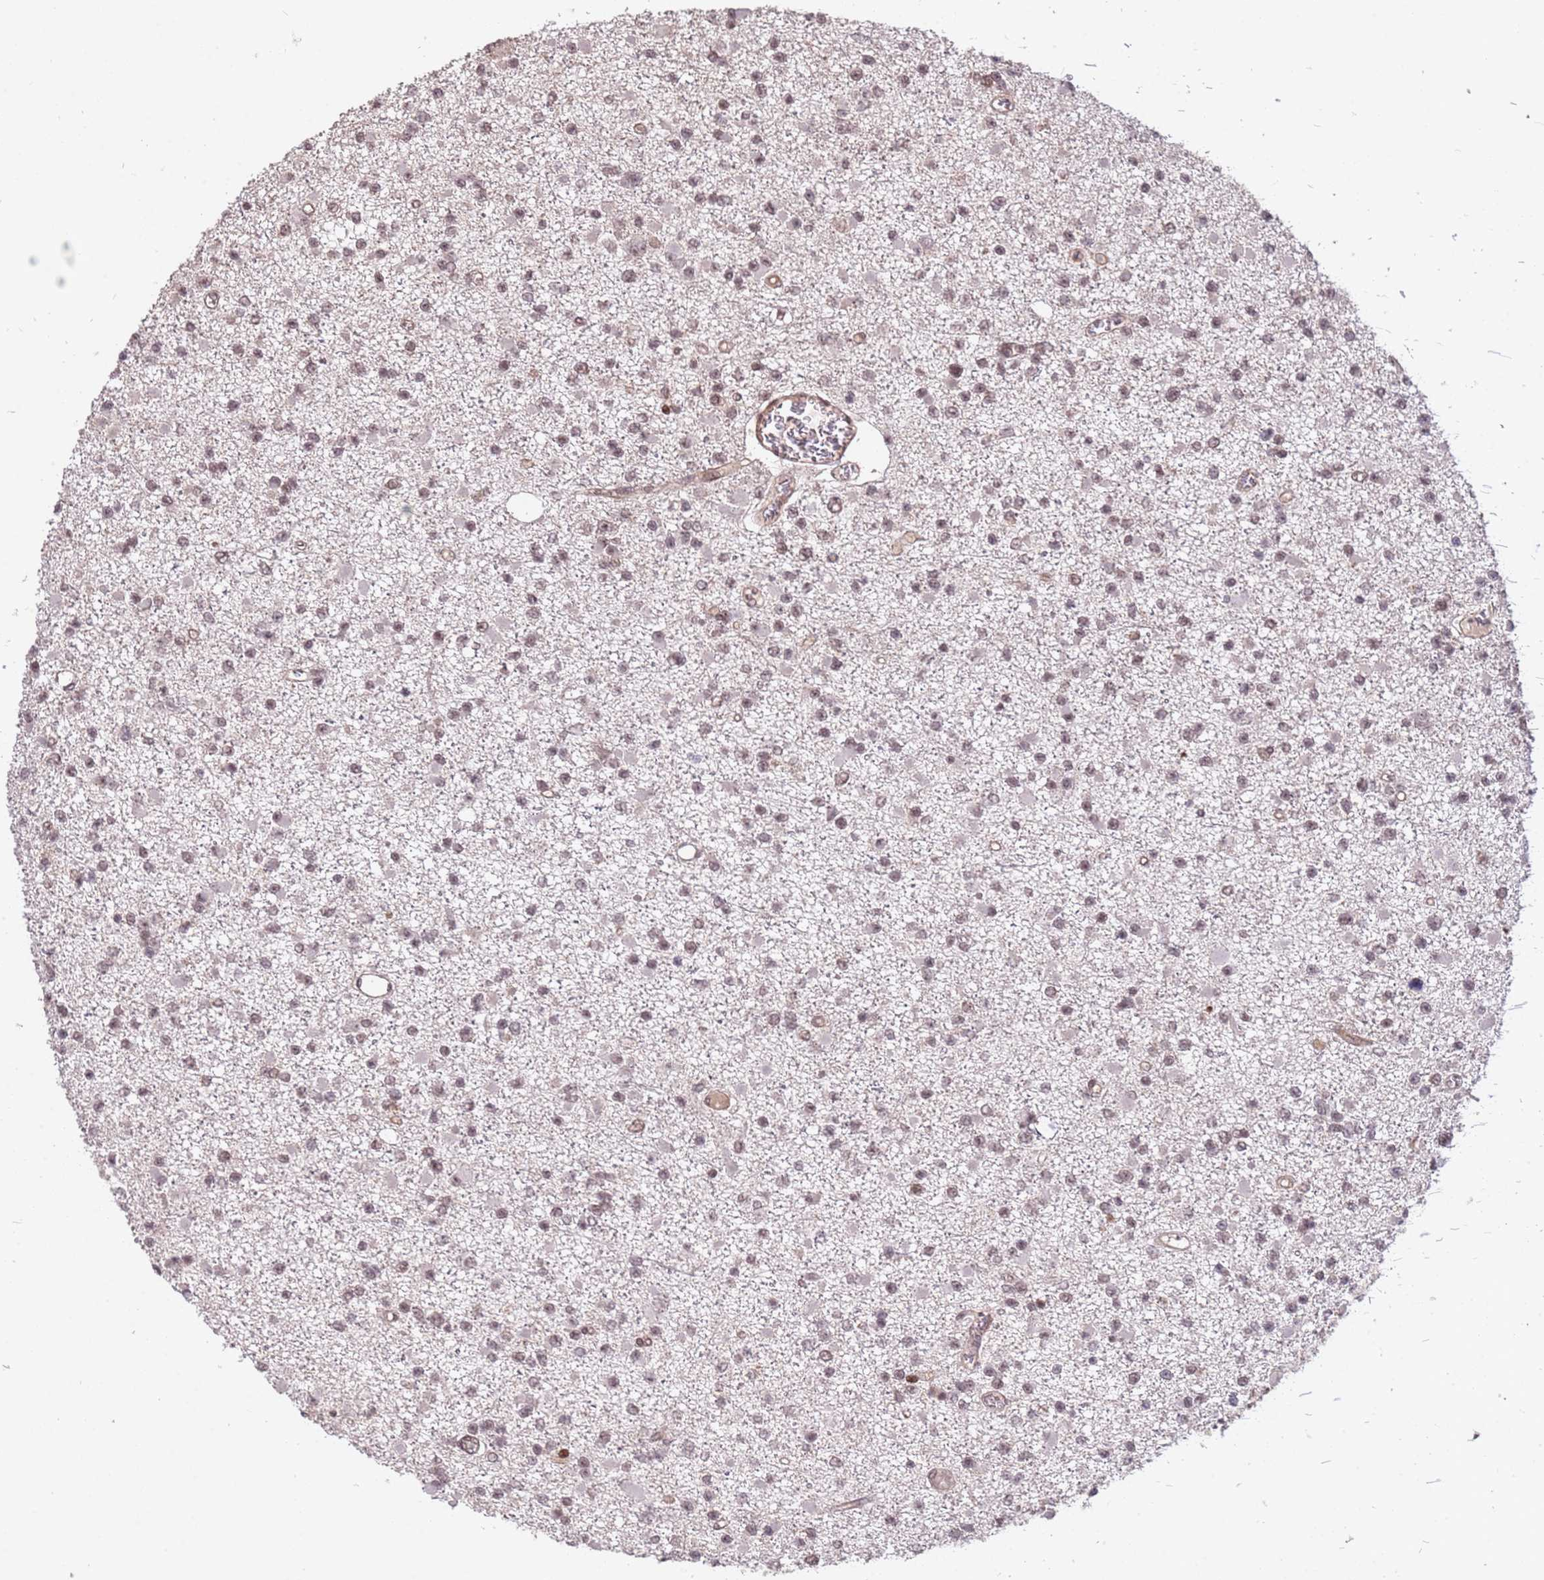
{"staining": {"intensity": "weak", "quantity": "25%-75%", "location": "nuclear"}, "tissue": "glioma", "cell_type": "Tumor cells", "image_type": "cancer", "snomed": [{"axis": "morphology", "description": "Glioma, malignant, Low grade"}, {"axis": "topography", "description": "Brain"}], "caption": "Immunohistochemistry of glioma shows low levels of weak nuclear expression in approximately 25%-75% of tumor cells.", "gene": "PPM1H", "patient": {"sex": "female", "age": 22}}